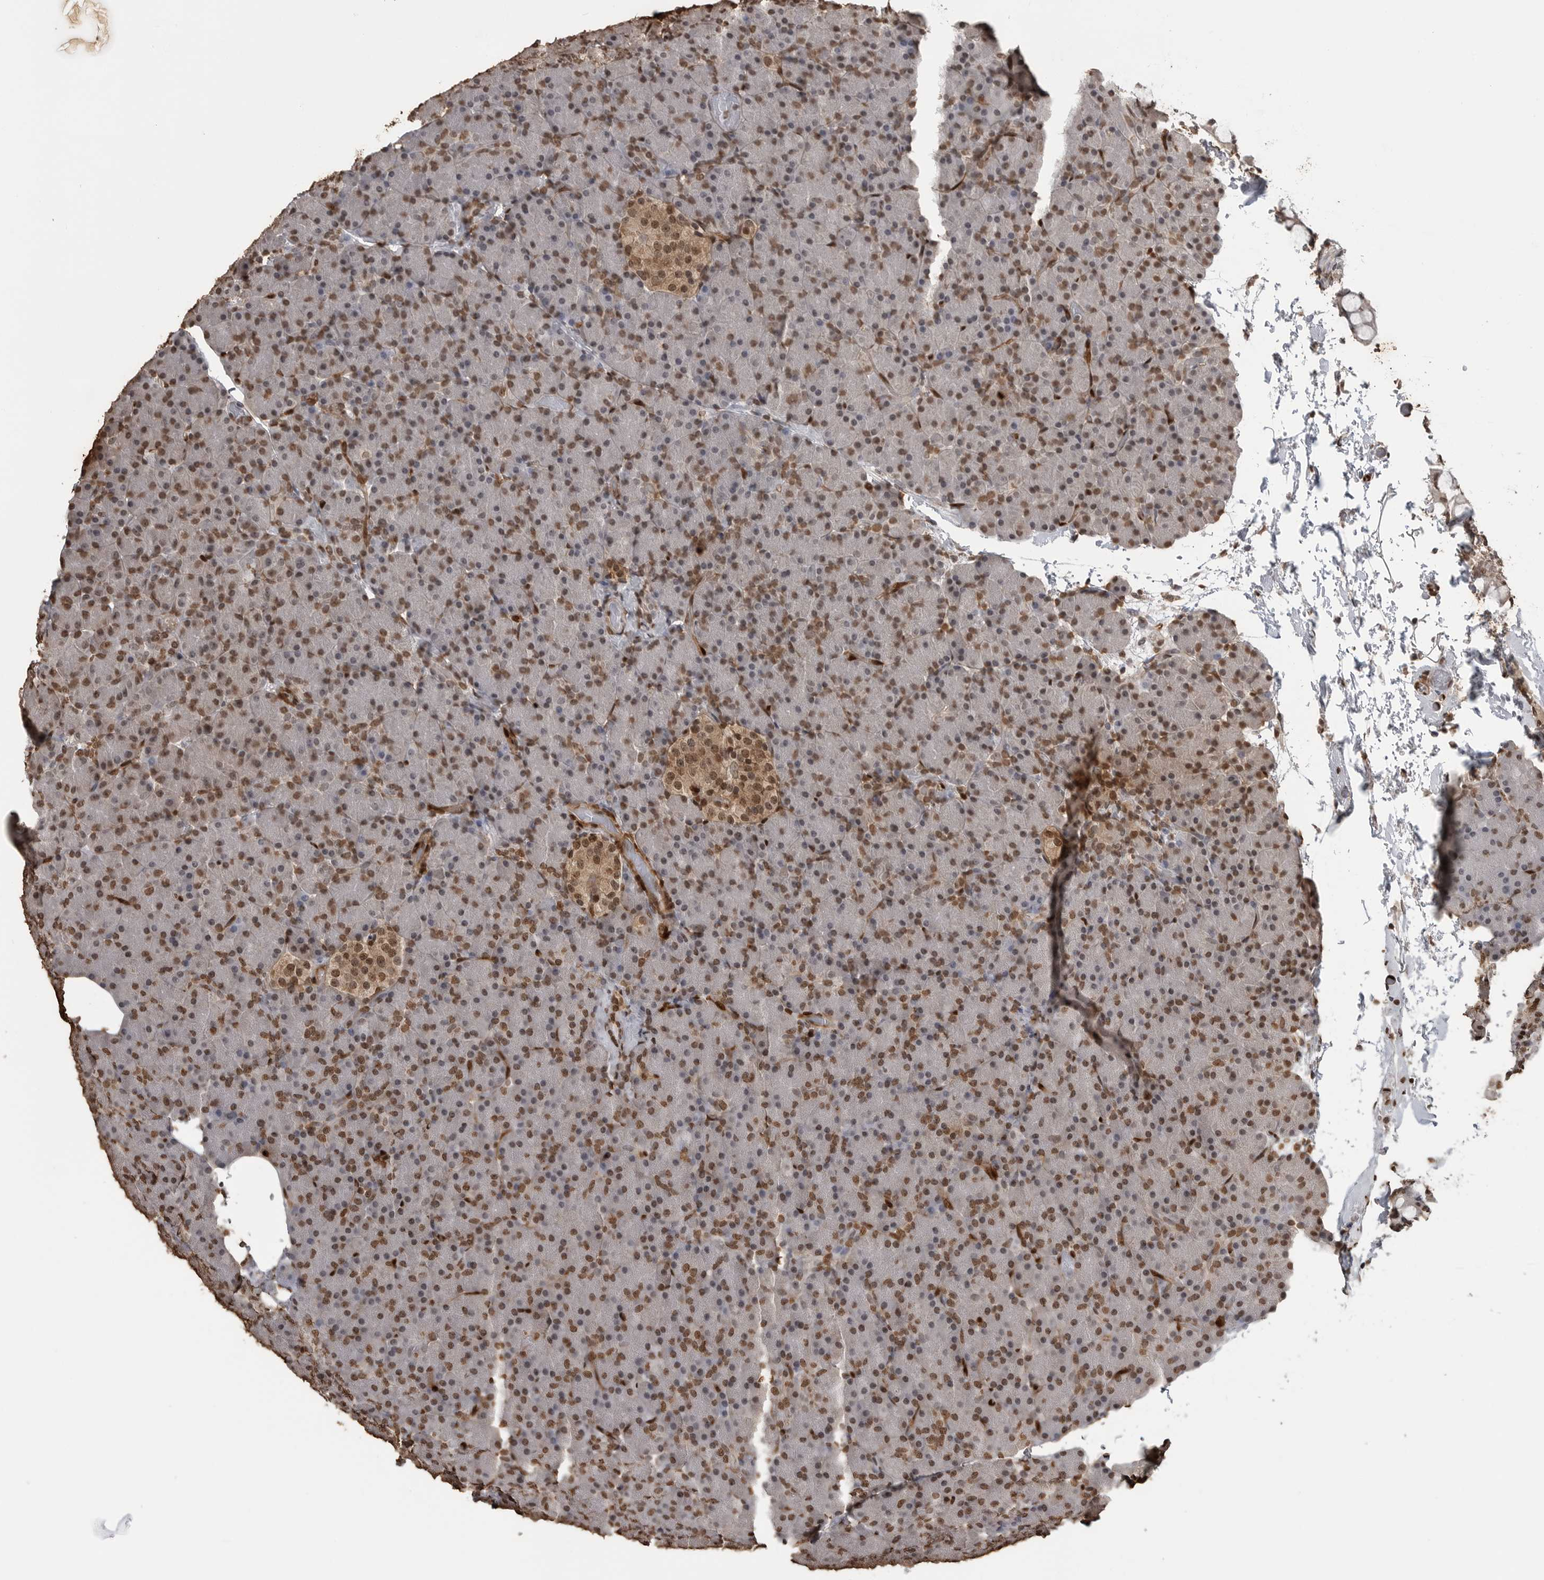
{"staining": {"intensity": "moderate", "quantity": ">75%", "location": "nuclear"}, "tissue": "pancreas", "cell_type": "Exocrine glandular cells", "image_type": "normal", "snomed": [{"axis": "morphology", "description": "Normal tissue, NOS"}, {"axis": "topography", "description": "Pancreas"}], "caption": "The photomicrograph displays staining of unremarkable pancreas, revealing moderate nuclear protein staining (brown color) within exocrine glandular cells.", "gene": "SMAD2", "patient": {"sex": "female", "age": 43}}